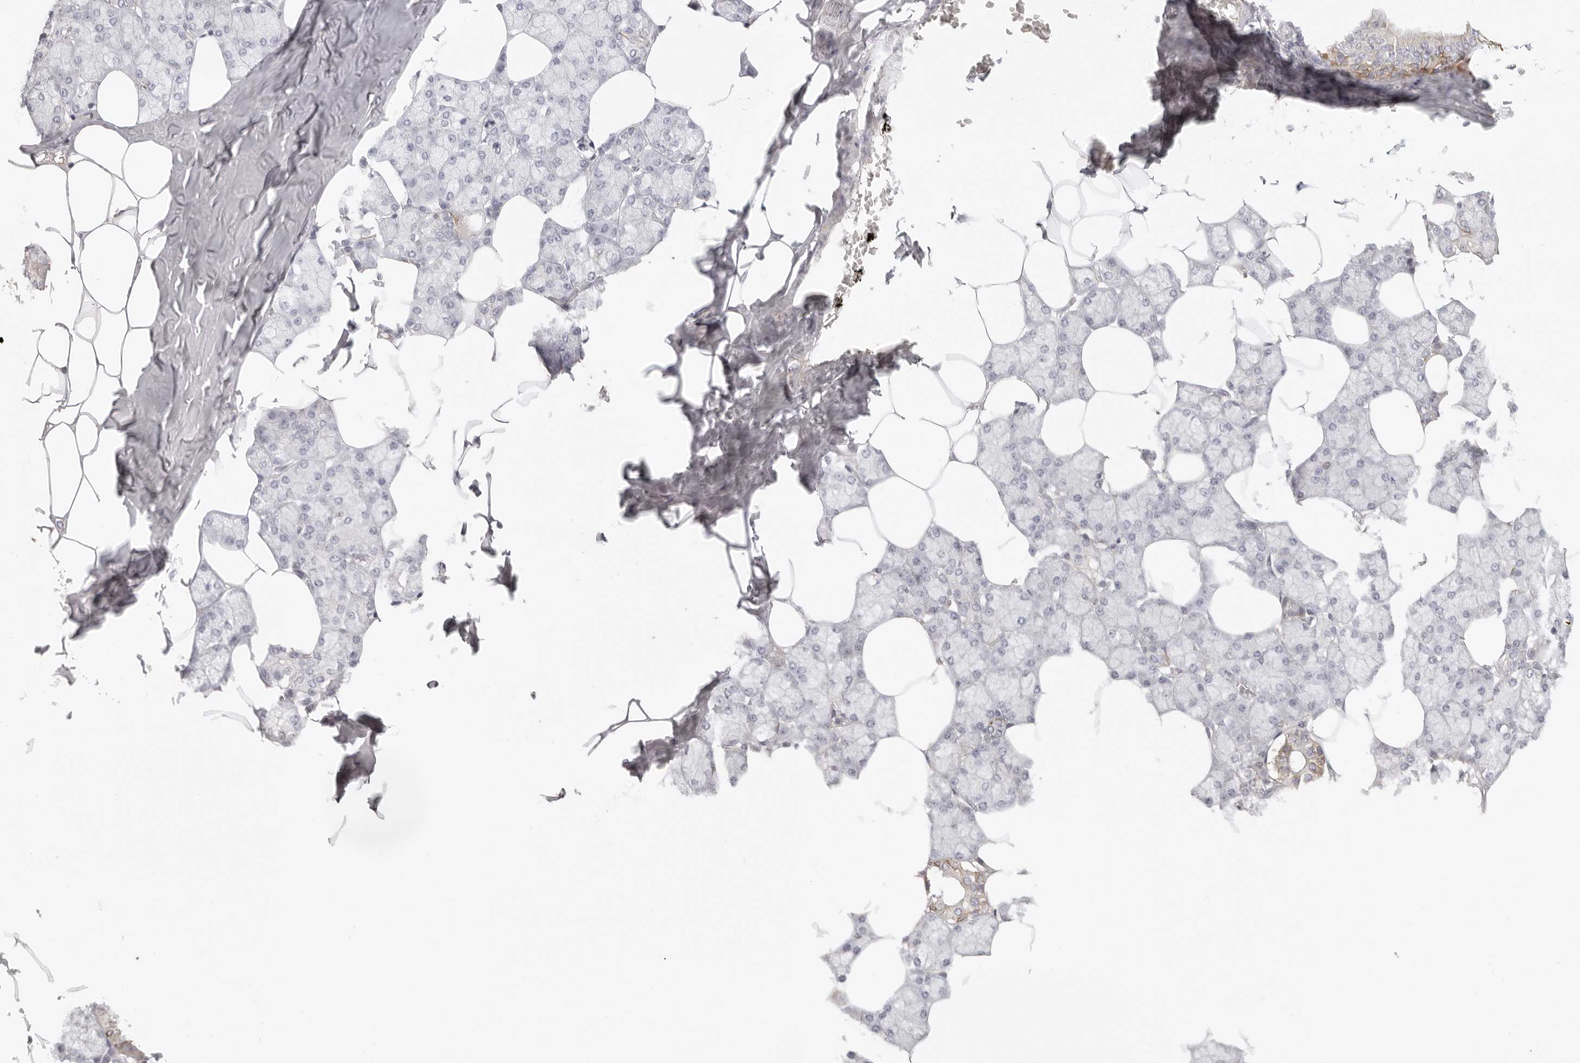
{"staining": {"intensity": "moderate", "quantity": "<25%", "location": "cytoplasmic/membranous"}, "tissue": "salivary gland", "cell_type": "Glandular cells", "image_type": "normal", "snomed": [{"axis": "morphology", "description": "Normal tissue, NOS"}, {"axis": "topography", "description": "Salivary gland"}], "caption": "High-magnification brightfield microscopy of unremarkable salivary gland stained with DAB (3,3'-diaminobenzidine) (brown) and counterstained with hematoxylin (blue). glandular cells exhibit moderate cytoplasmic/membranous staining is seen in about<25% of cells.", "gene": "RXFP1", "patient": {"sex": "male", "age": 62}}